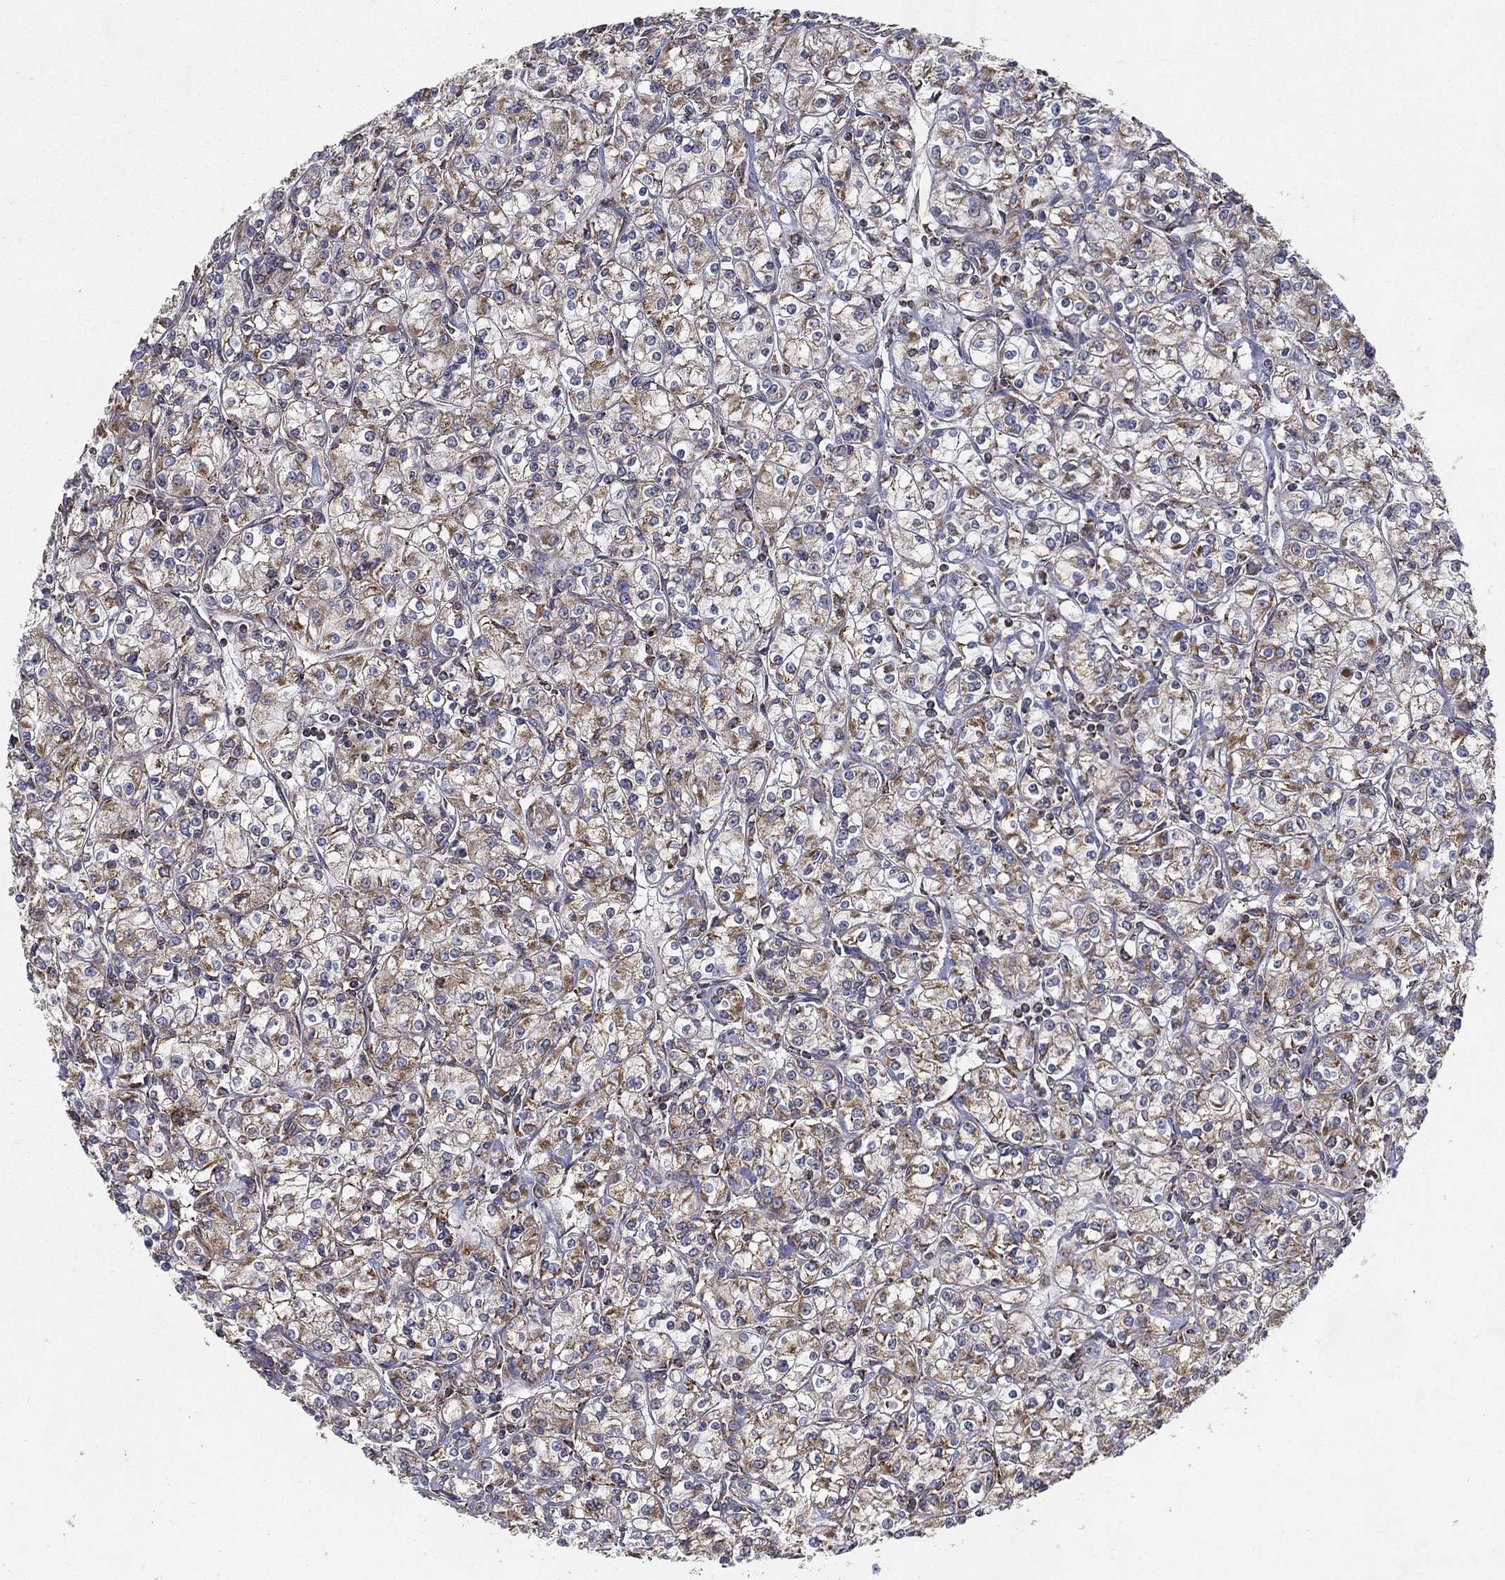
{"staining": {"intensity": "moderate", "quantity": "25%-75%", "location": "cytoplasmic/membranous"}, "tissue": "renal cancer", "cell_type": "Tumor cells", "image_type": "cancer", "snomed": [{"axis": "morphology", "description": "Adenocarcinoma, NOS"}, {"axis": "topography", "description": "Kidney"}], "caption": "Brown immunohistochemical staining in renal cancer demonstrates moderate cytoplasmic/membranous positivity in approximately 25%-75% of tumor cells. The staining was performed using DAB (3,3'-diaminobenzidine) to visualize the protein expression in brown, while the nuclei were stained in blue with hematoxylin (Magnification: 20x).", "gene": "MT-CYB", "patient": {"sex": "male", "age": 77}}